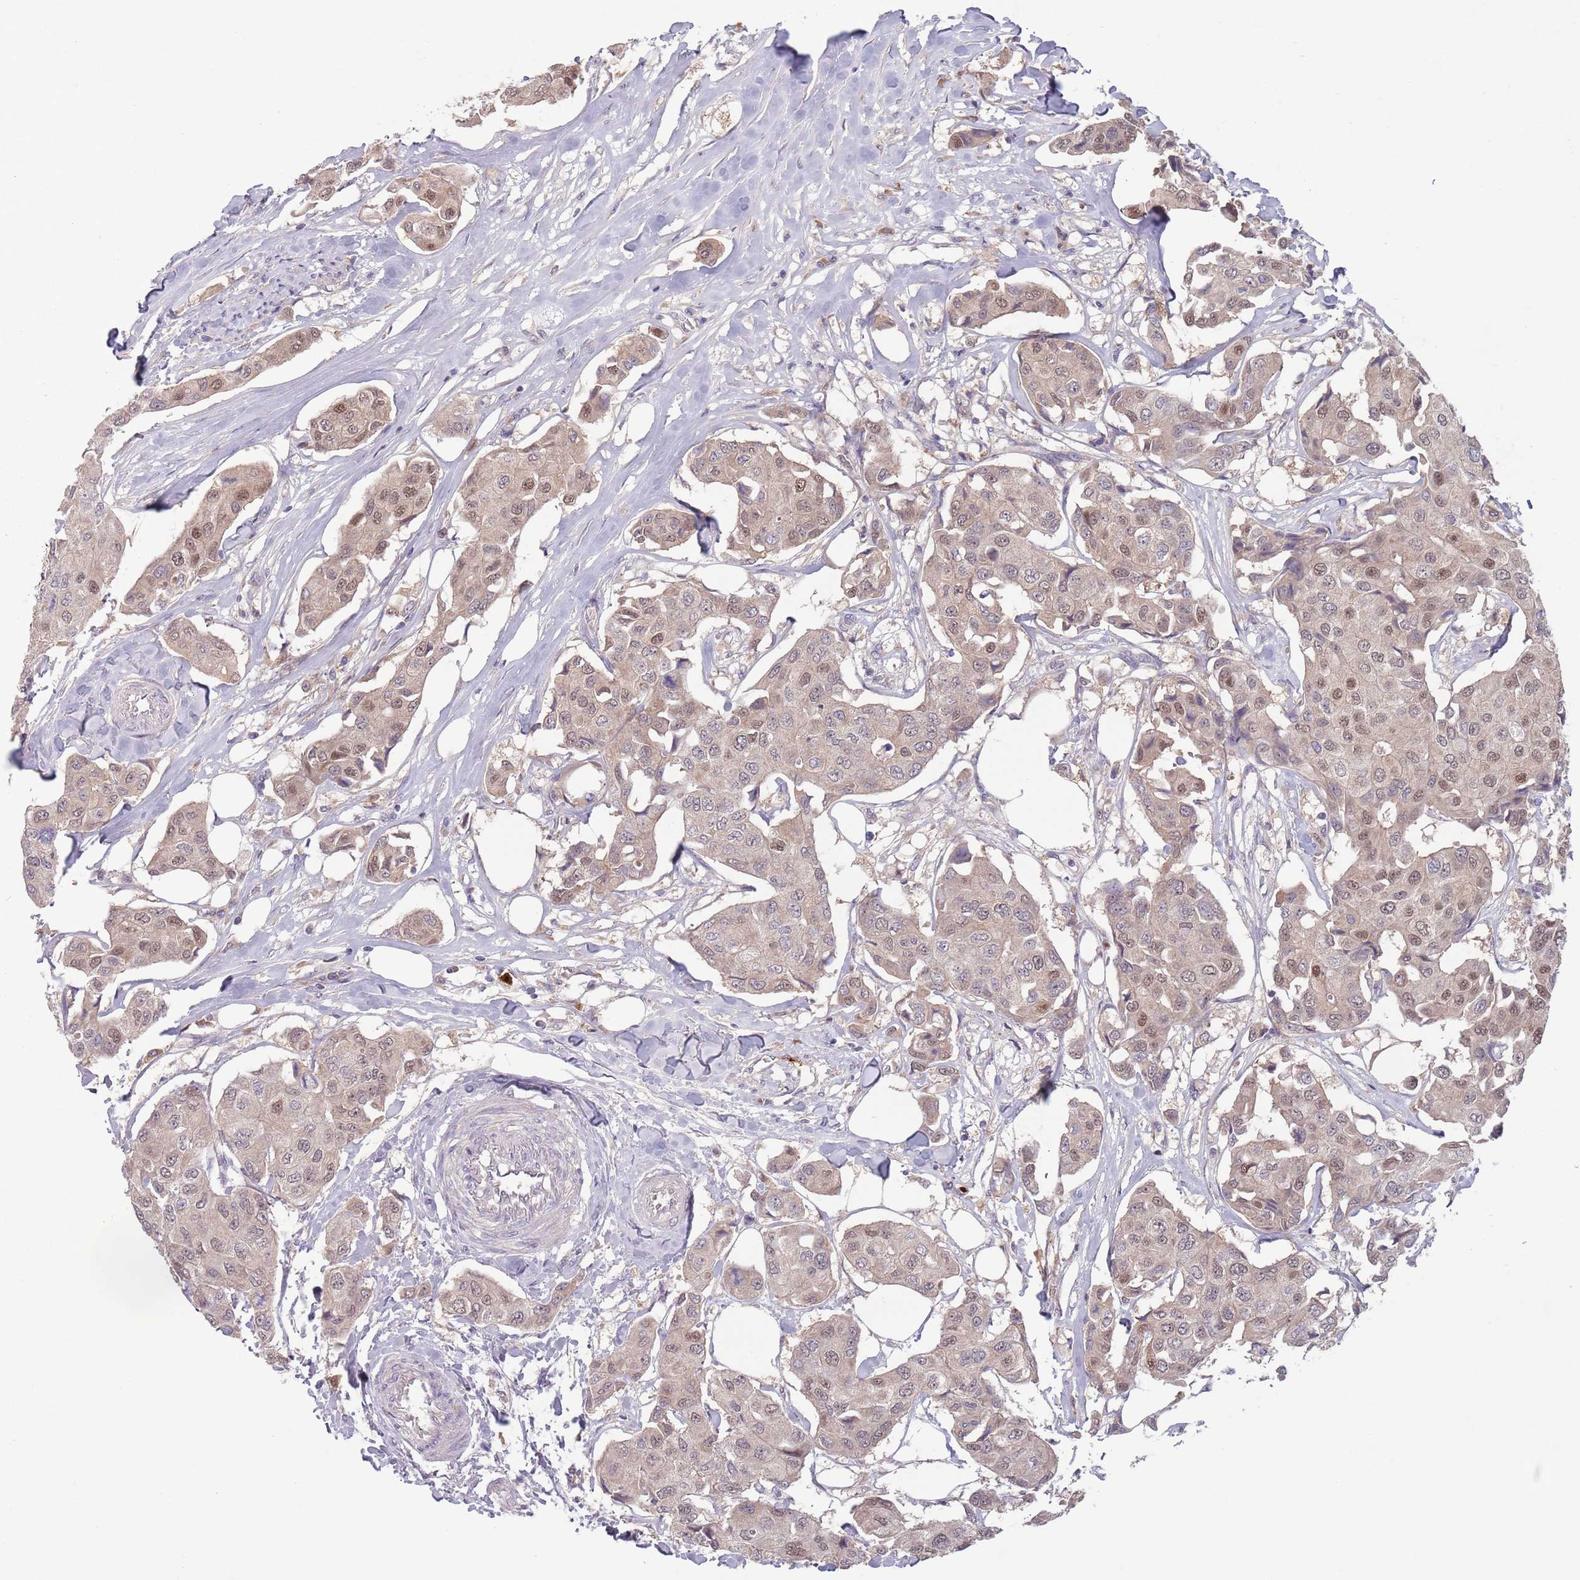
{"staining": {"intensity": "weak", "quantity": "25%-75%", "location": "cytoplasmic/membranous,nuclear"}, "tissue": "breast cancer", "cell_type": "Tumor cells", "image_type": "cancer", "snomed": [{"axis": "morphology", "description": "Duct carcinoma"}, {"axis": "topography", "description": "Breast"}, {"axis": "topography", "description": "Lymph node"}], "caption": "Tumor cells exhibit weak cytoplasmic/membranous and nuclear staining in about 25%-75% of cells in breast infiltrating ductal carcinoma.", "gene": "TYW1", "patient": {"sex": "female", "age": 80}}